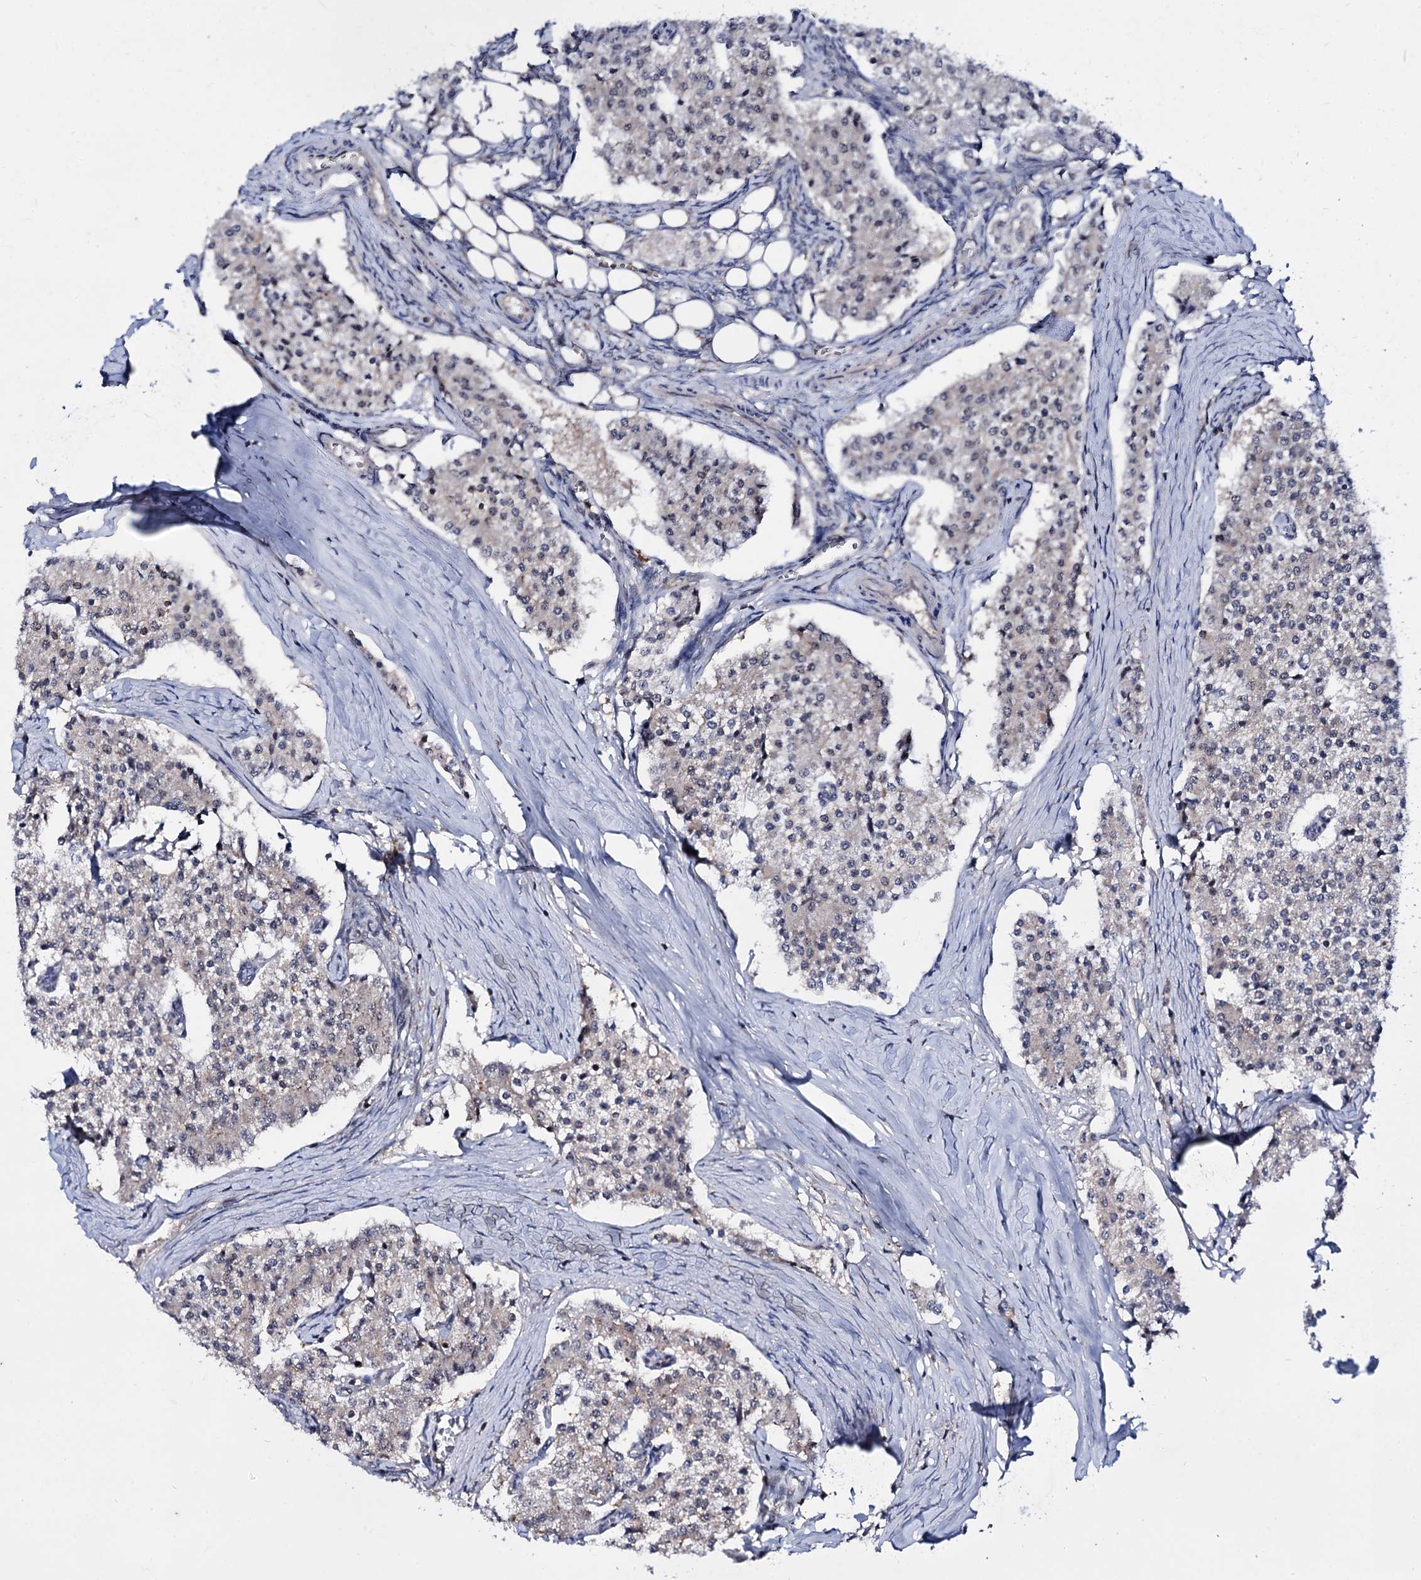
{"staining": {"intensity": "negative", "quantity": "none", "location": "none"}, "tissue": "carcinoid", "cell_type": "Tumor cells", "image_type": "cancer", "snomed": [{"axis": "morphology", "description": "Carcinoid, malignant, NOS"}, {"axis": "topography", "description": "Colon"}], "caption": "DAB immunohistochemical staining of carcinoid (malignant) demonstrates no significant expression in tumor cells. (DAB (3,3'-diaminobenzidine) immunohistochemistry (IHC) visualized using brightfield microscopy, high magnification).", "gene": "SMCHD1", "patient": {"sex": "female", "age": 52}}